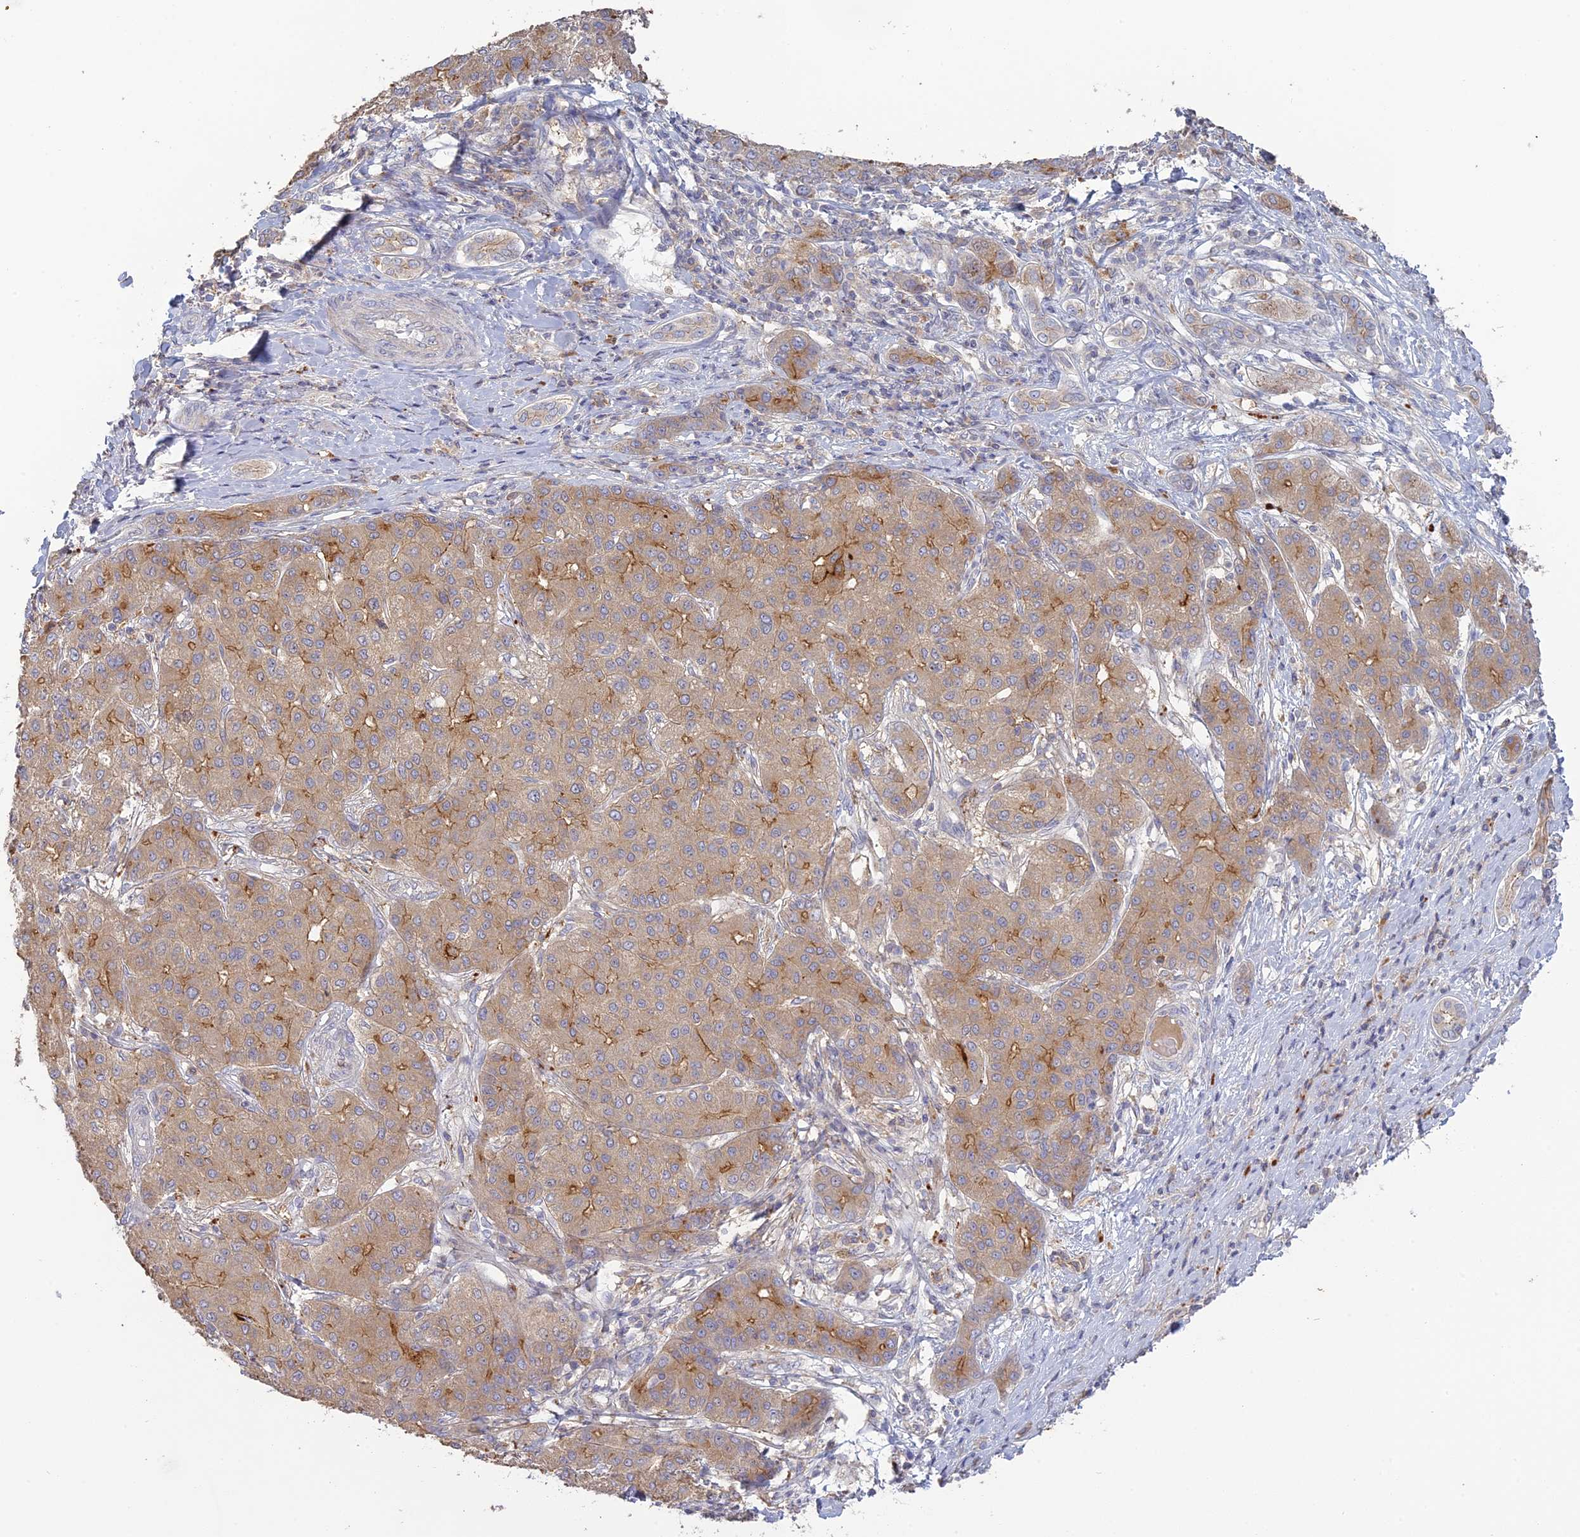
{"staining": {"intensity": "moderate", "quantity": ">75%", "location": "cytoplasmic/membranous"}, "tissue": "liver cancer", "cell_type": "Tumor cells", "image_type": "cancer", "snomed": [{"axis": "morphology", "description": "Carcinoma, Hepatocellular, NOS"}, {"axis": "topography", "description": "Liver"}], "caption": "Immunohistochemical staining of liver hepatocellular carcinoma reveals medium levels of moderate cytoplasmic/membranous positivity in approximately >75% of tumor cells. The staining was performed using DAB to visualize the protein expression in brown, while the nuclei were stained in blue with hematoxylin (Magnification: 20x).", "gene": "SFT2D2", "patient": {"sex": "male", "age": 65}}